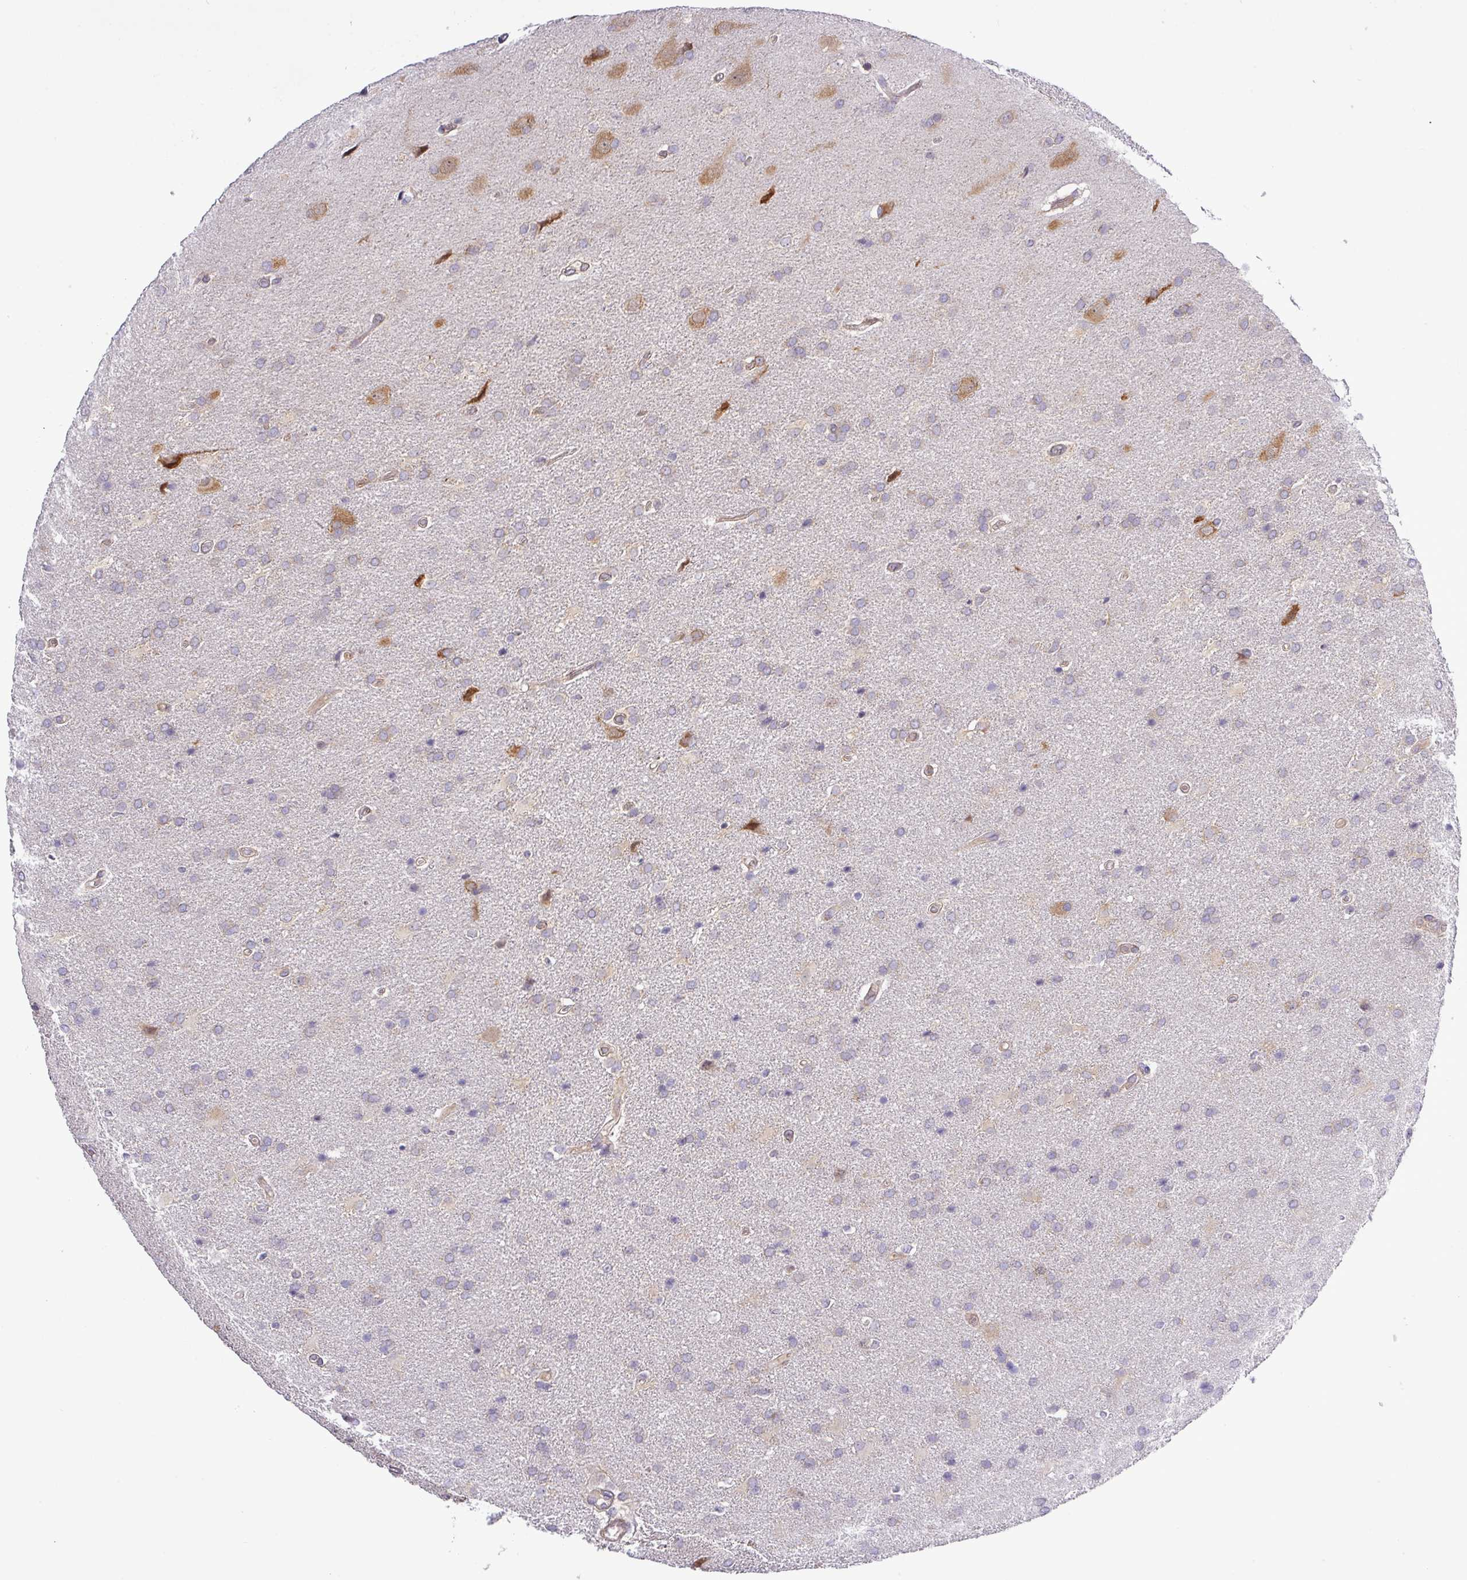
{"staining": {"intensity": "negative", "quantity": "none", "location": "none"}, "tissue": "glioma", "cell_type": "Tumor cells", "image_type": "cancer", "snomed": [{"axis": "morphology", "description": "Glioma, malignant, High grade"}, {"axis": "topography", "description": "Brain"}], "caption": "There is no significant expression in tumor cells of glioma.", "gene": "FAM222B", "patient": {"sex": "male", "age": 56}}